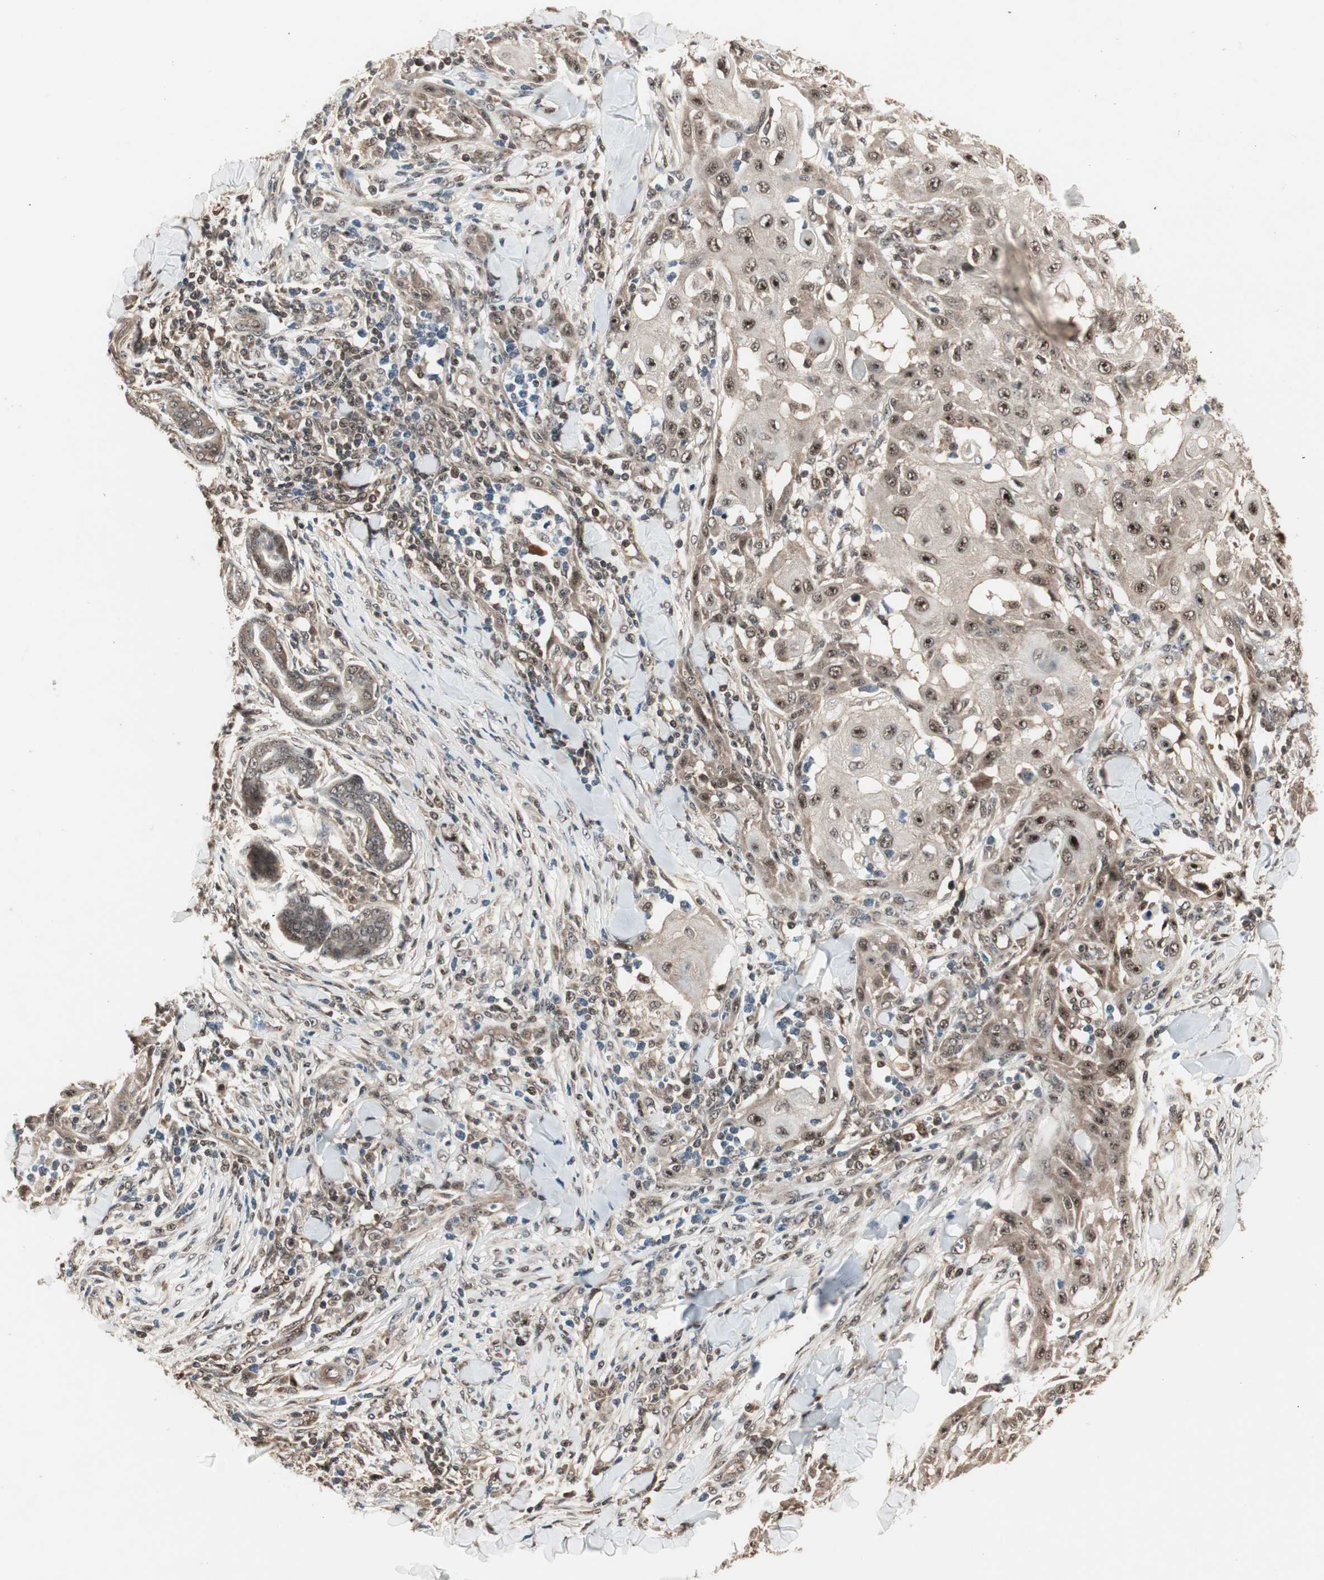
{"staining": {"intensity": "moderate", "quantity": ">75%", "location": "cytoplasmic/membranous,nuclear"}, "tissue": "skin cancer", "cell_type": "Tumor cells", "image_type": "cancer", "snomed": [{"axis": "morphology", "description": "Squamous cell carcinoma, NOS"}, {"axis": "topography", "description": "Skin"}], "caption": "Skin cancer stained with a protein marker shows moderate staining in tumor cells.", "gene": "CSNK2B", "patient": {"sex": "male", "age": 24}}